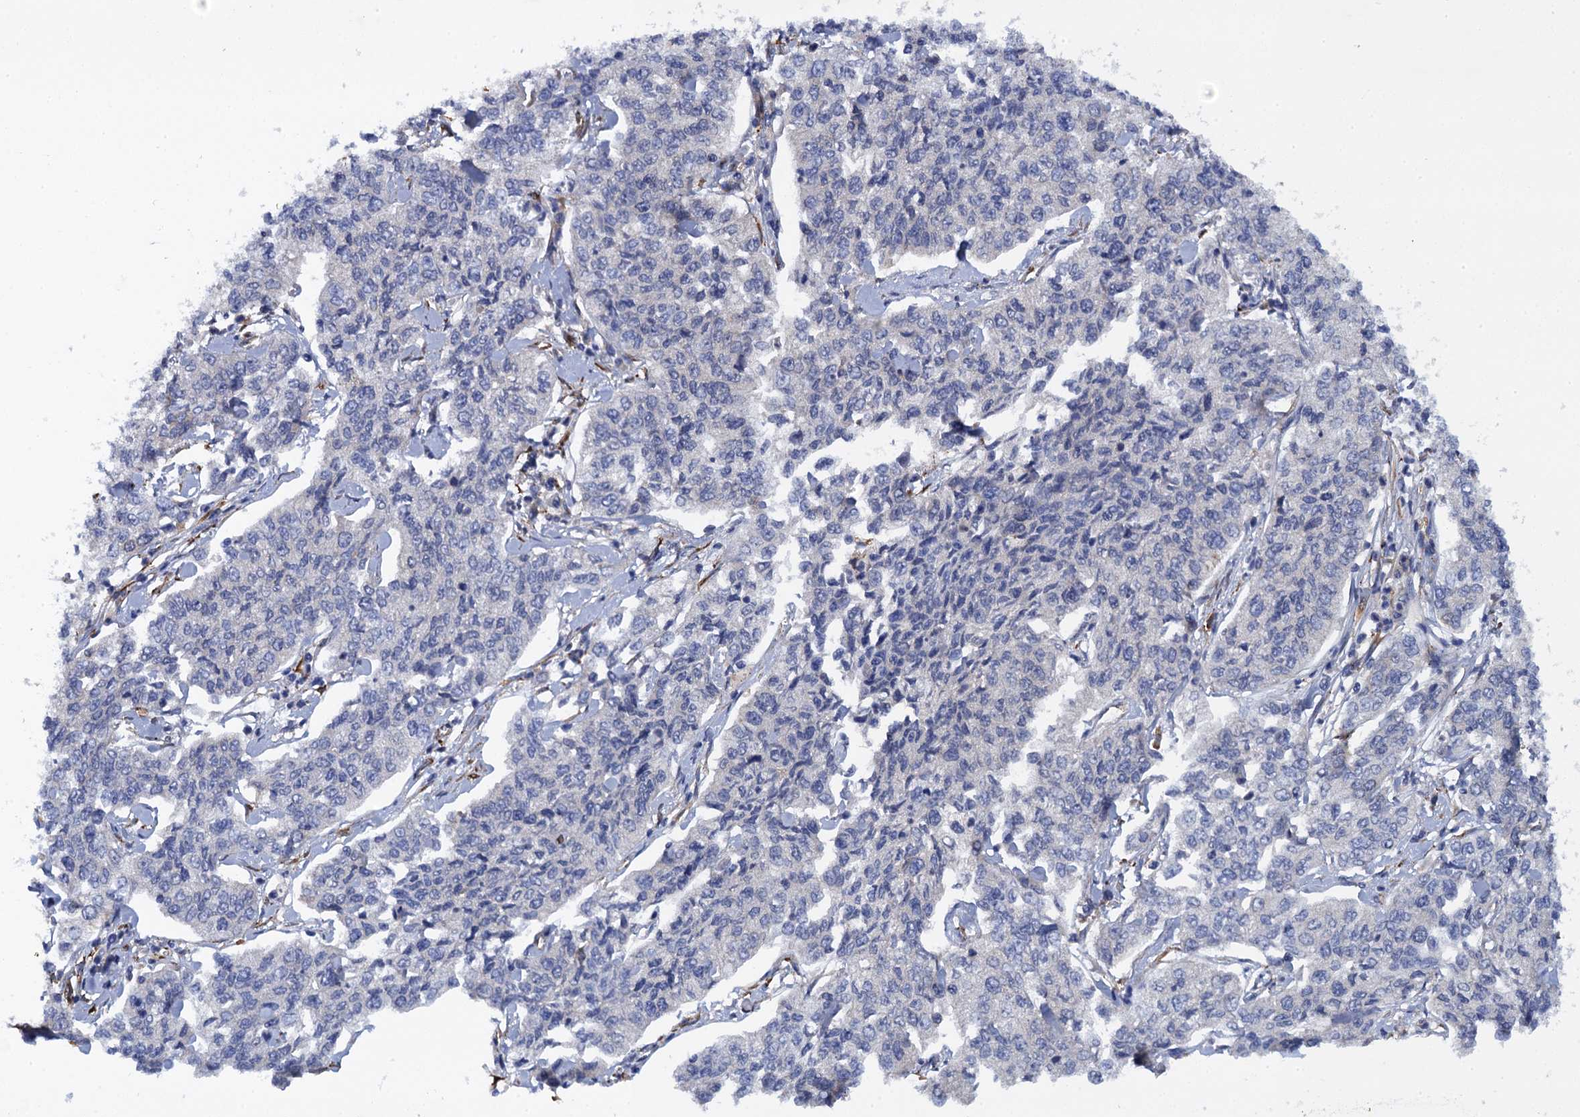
{"staining": {"intensity": "negative", "quantity": "none", "location": "none"}, "tissue": "cervical cancer", "cell_type": "Tumor cells", "image_type": "cancer", "snomed": [{"axis": "morphology", "description": "Squamous cell carcinoma, NOS"}, {"axis": "topography", "description": "Cervix"}], "caption": "Immunohistochemistry (IHC) of human cervical cancer exhibits no staining in tumor cells. (DAB (3,3'-diaminobenzidine) immunohistochemistry (IHC), high magnification).", "gene": "POGLUT3", "patient": {"sex": "female", "age": 35}}